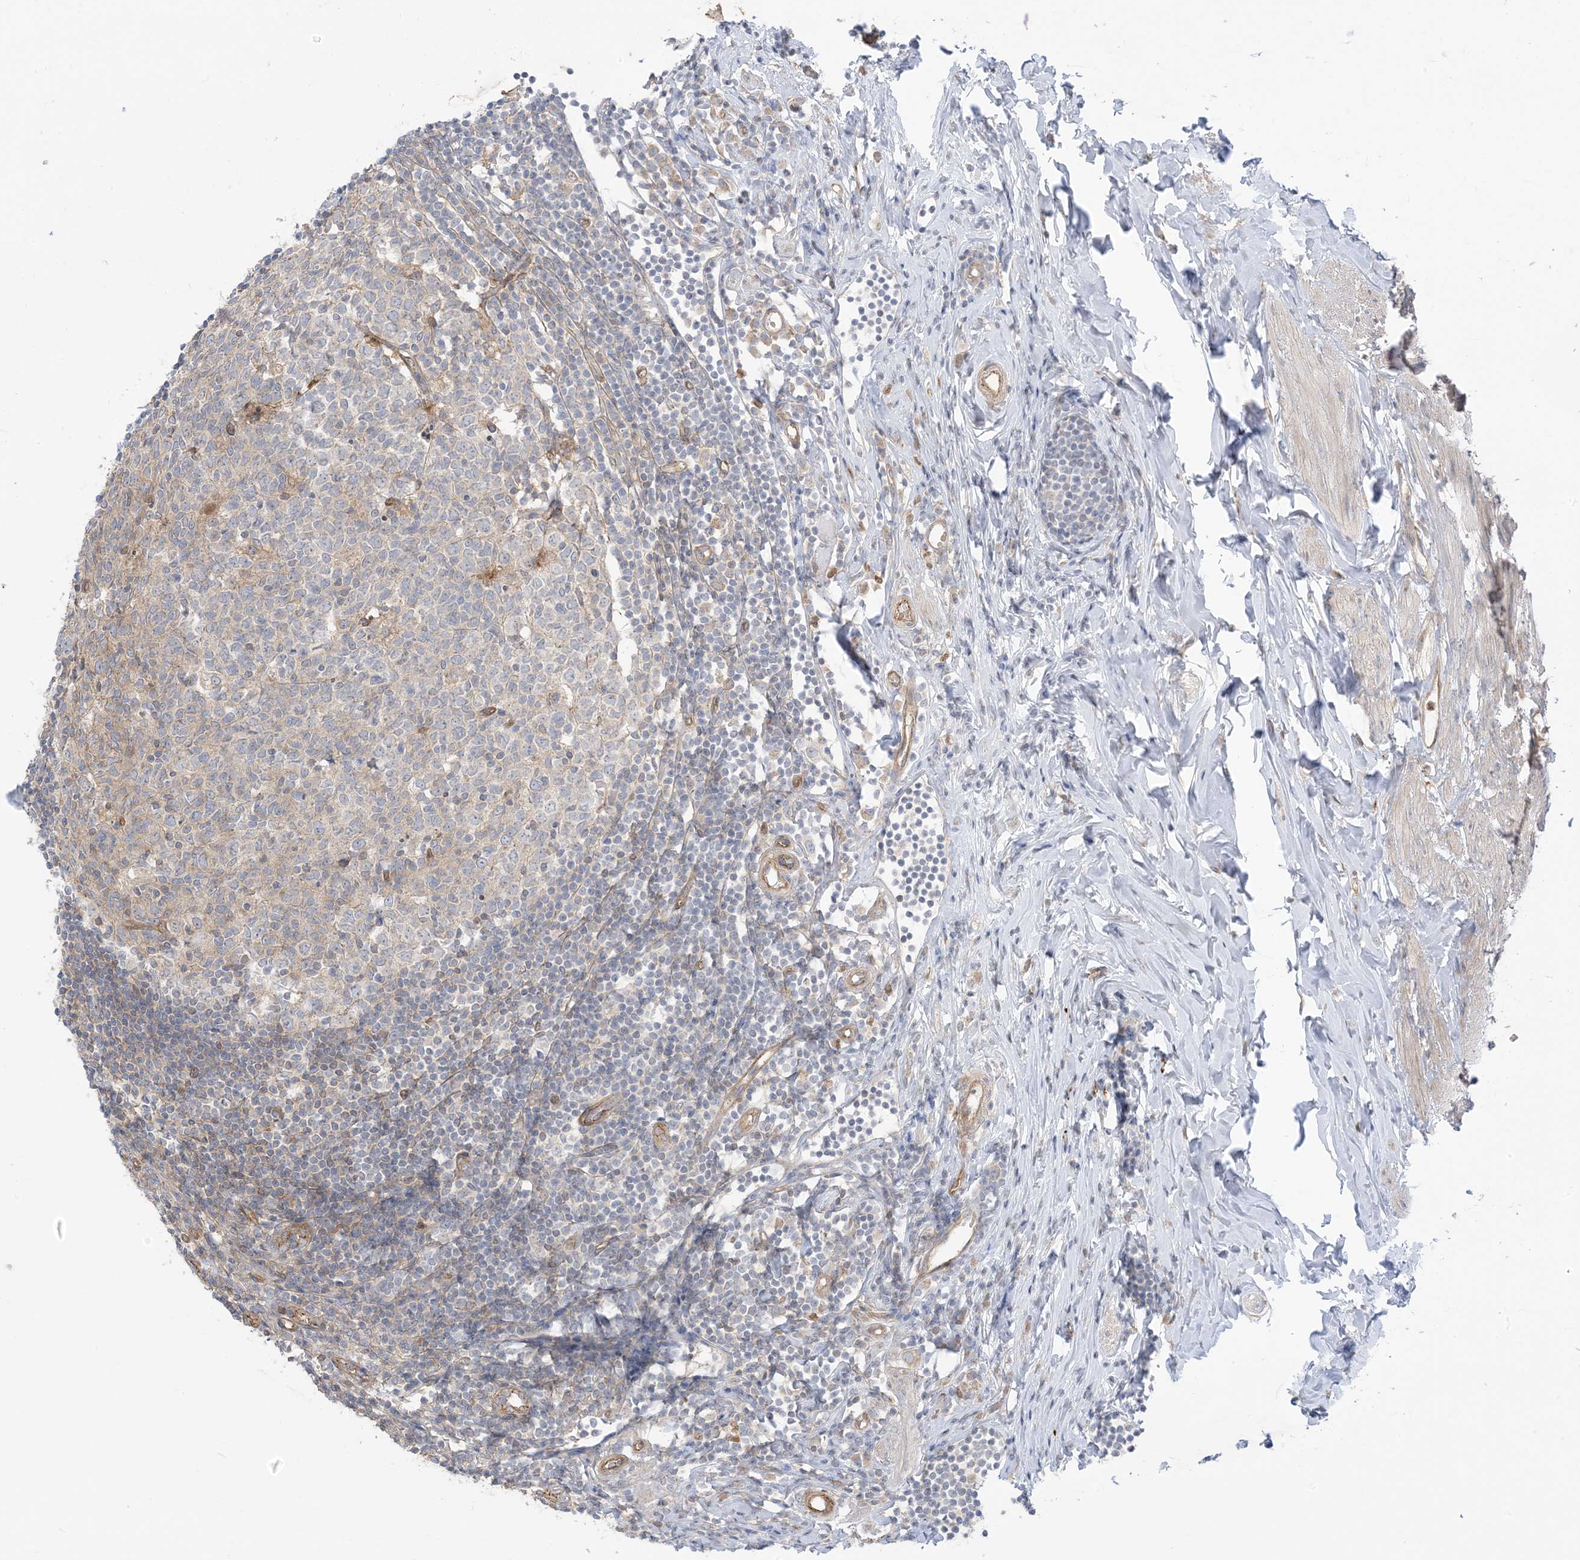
{"staining": {"intensity": "moderate", "quantity": ">75%", "location": "cytoplasmic/membranous"}, "tissue": "appendix", "cell_type": "Glandular cells", "image_type": "normal", "snomed": [{"axis": "morphology", "description": "Normal tissue, NOS"}, {"axis": "topography", "description": "Appendix"}], "caption": "The image reveals immunohistochemical staining of benign appendix. There is moderate cytoplasmic/membranous positivity is appreciated in about >75% of glandular cells. Using DAB (brown) and hematoxylin (blue) stains, captured at high magnification using brightfield microscopy.", "gene": "ICMT", "patient": {"sex": "female", "age": 54}}